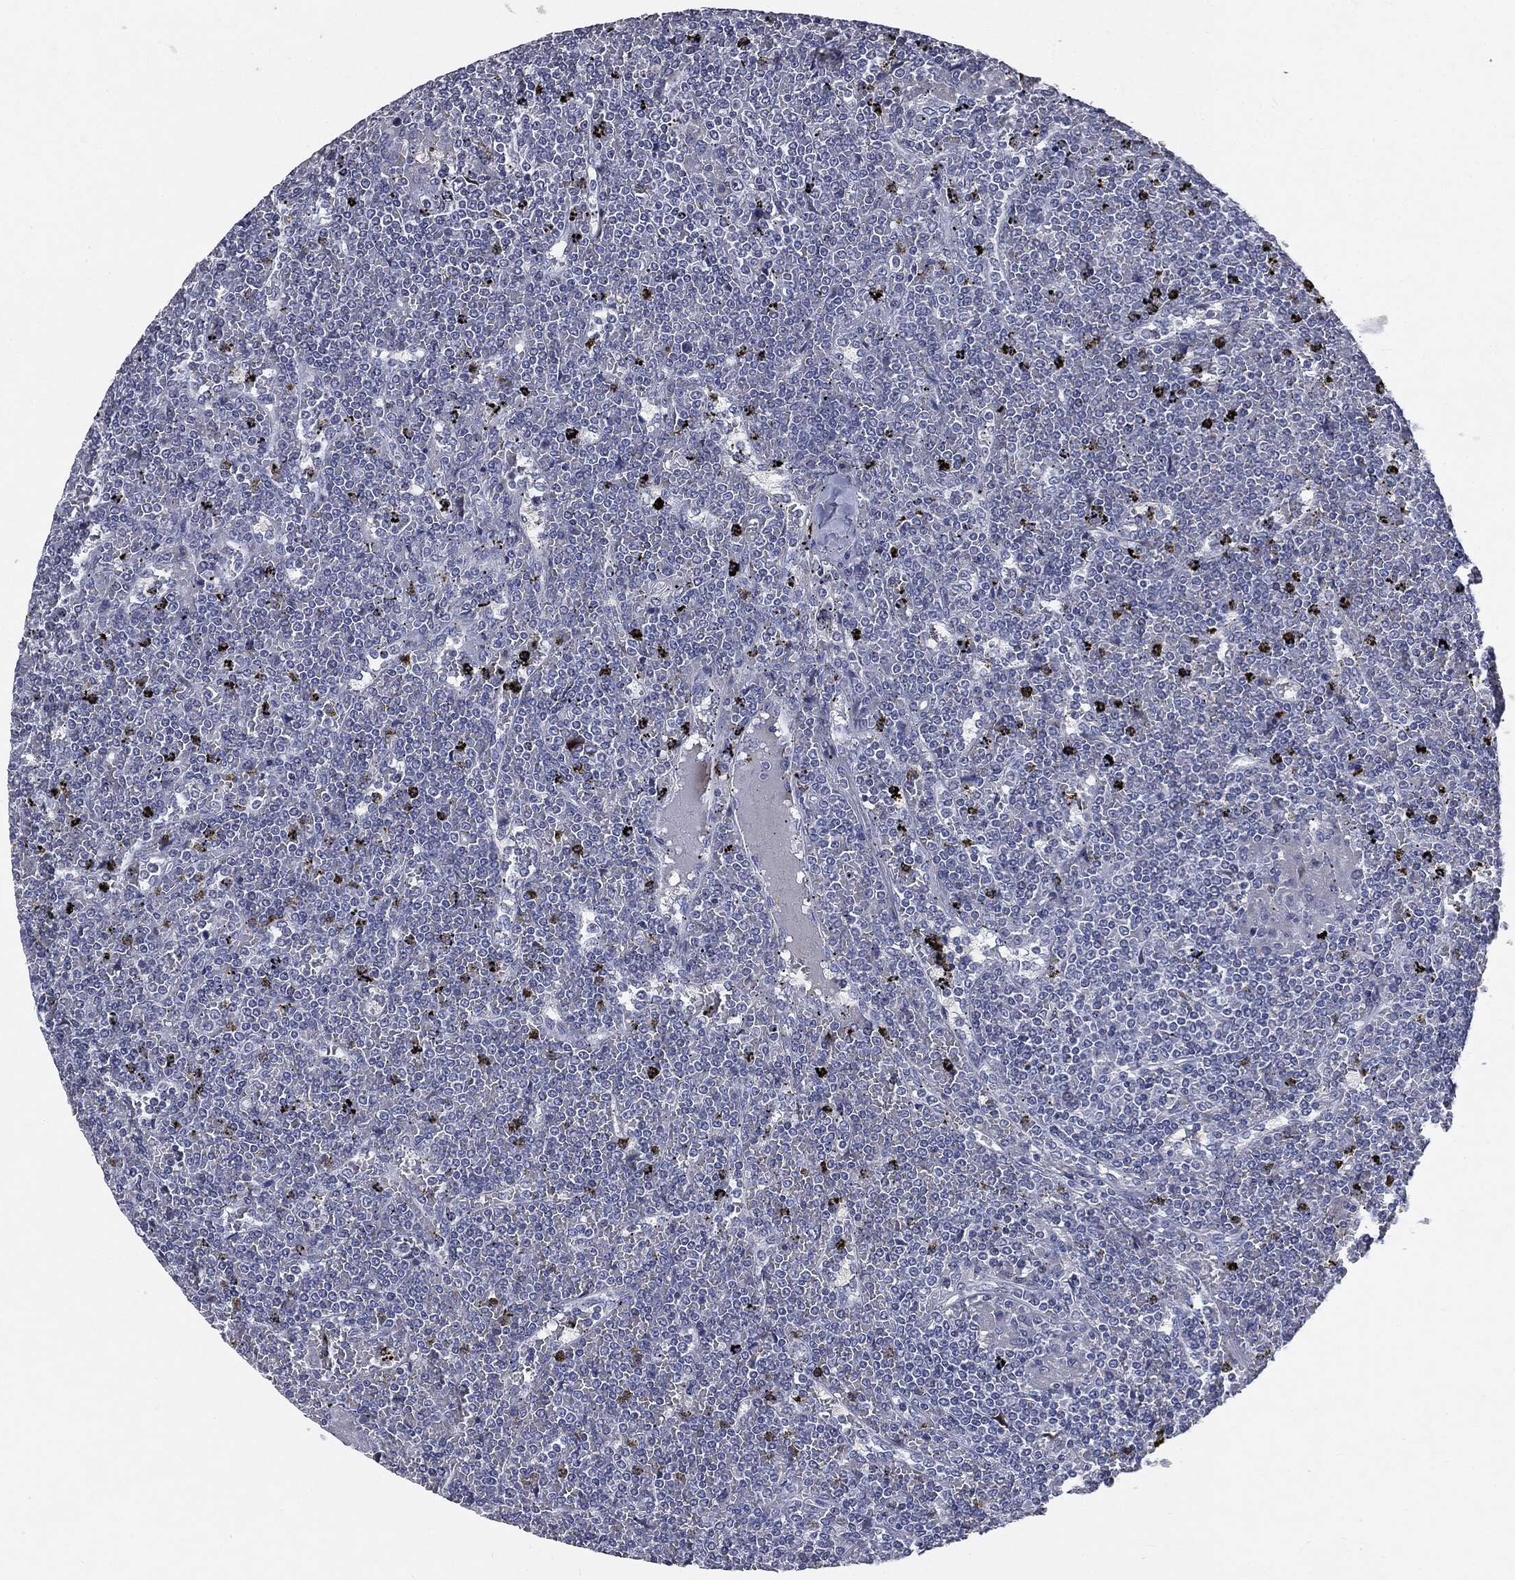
{"staining": {"intensity": "negative", "quantity": "none", "location": "none"}, "tissue": "lymphoma", "cell_type": "Tumor cells", "image_type": "cancer", "snomed": [{"axis": "morphology", "description": "Malignant lymphoma, non-Hodgkin's type, Low grade"}, {"axis": "topography", "description": "Spleen"}], "caption": "Immunohistochemical staining of lymphoma shows no significant positivity in tumor cells.", "gene": "CASD1", "patient": {"sex": "female", "age": 19}}